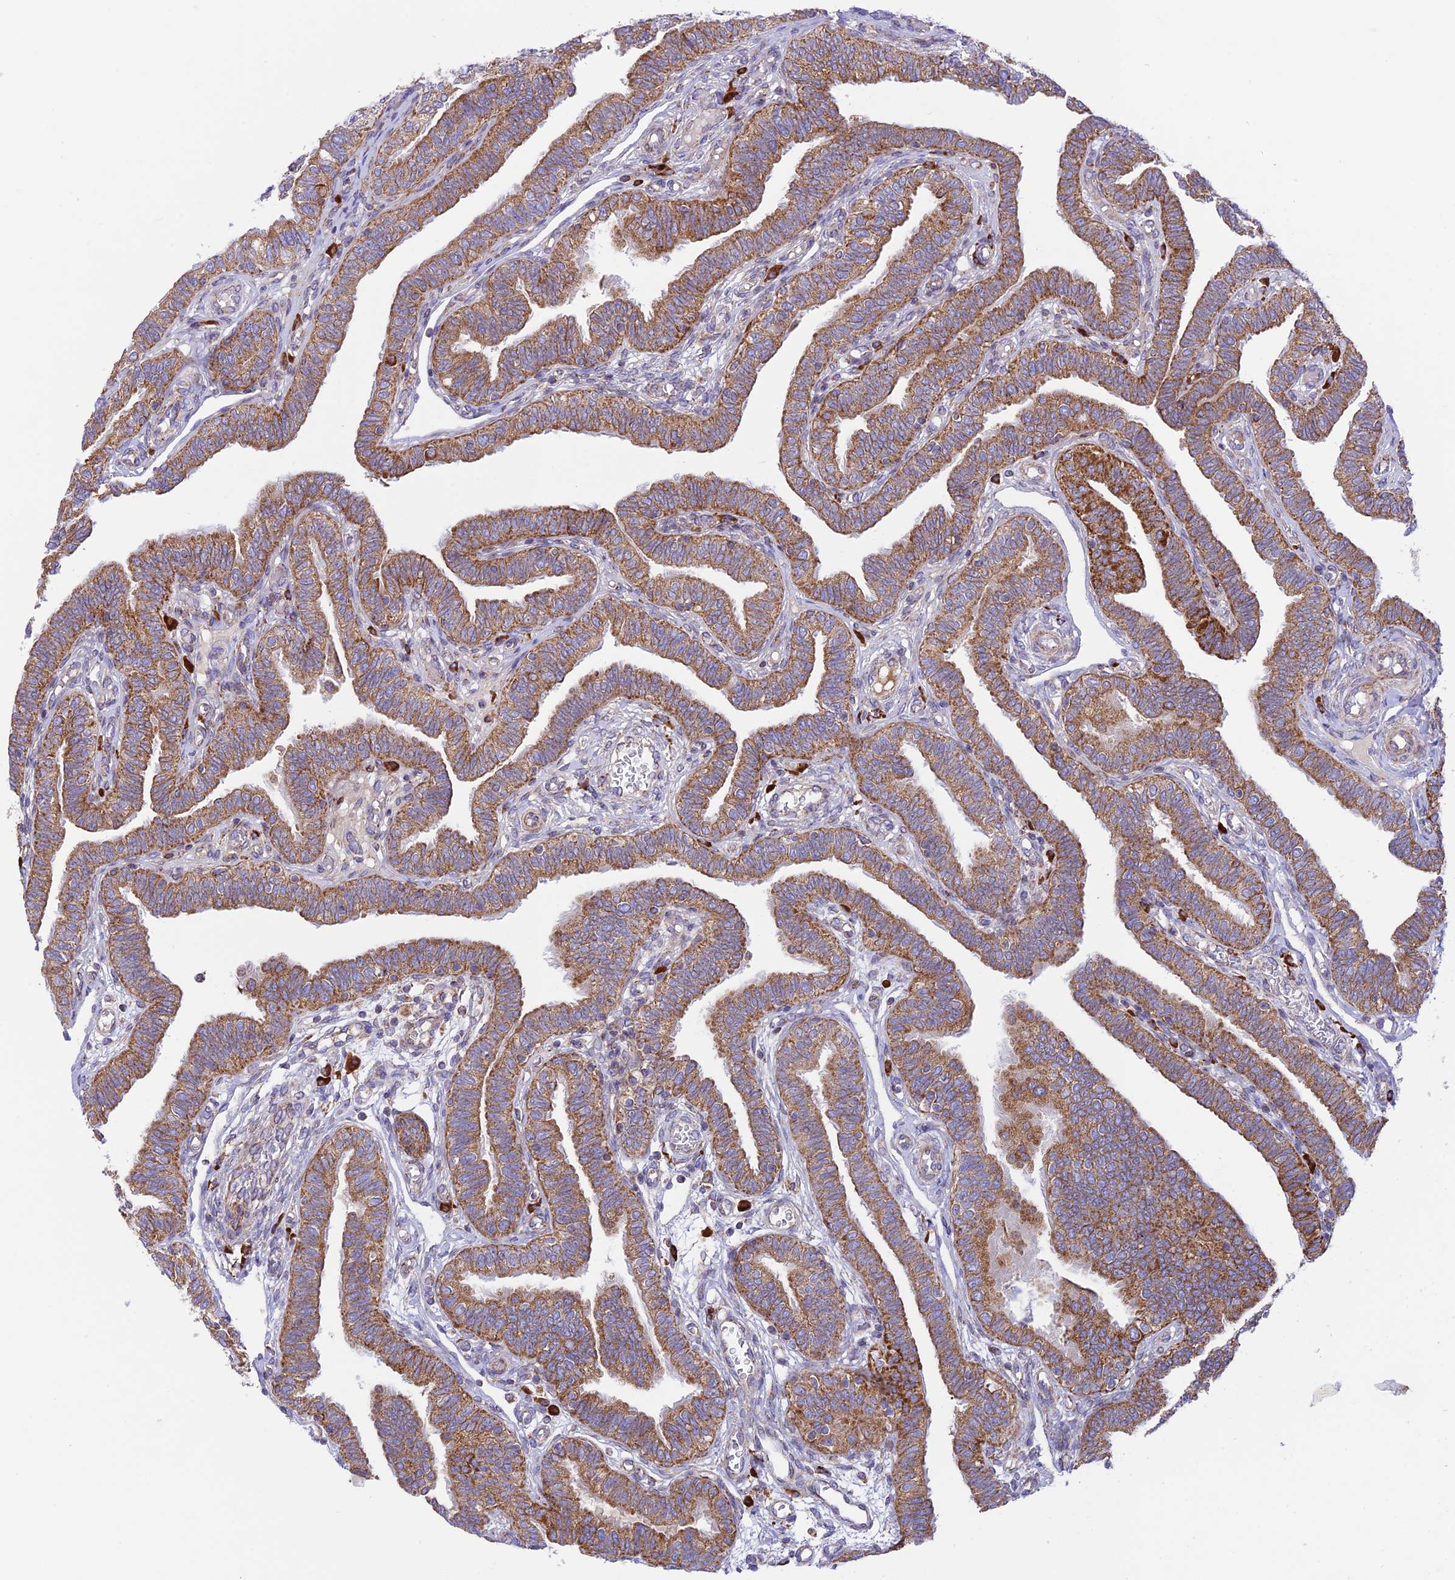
{"staining": {"intensity": "moderate", "quantity": ">75%", "location": "cytoplasmic/membranous"}, "tissue": "fallopian tube", "cell_type": "Glandular cells", "image_type": "normal", "snomed": [{"axis": "morphology", "description": "Normal tissue, NOS"}, {"axis": "topography", "description": "Fallopian tube"}], "caption": "Fallopian tube stained with DAB immunohistochemistry (IHC) demonstrates medium levels of moderate cytoplasmic/membranous expression in approximately >75% of glandular cells.", "gene": "UAP1L1", "patient": {"sex": "female", "age": 39}}